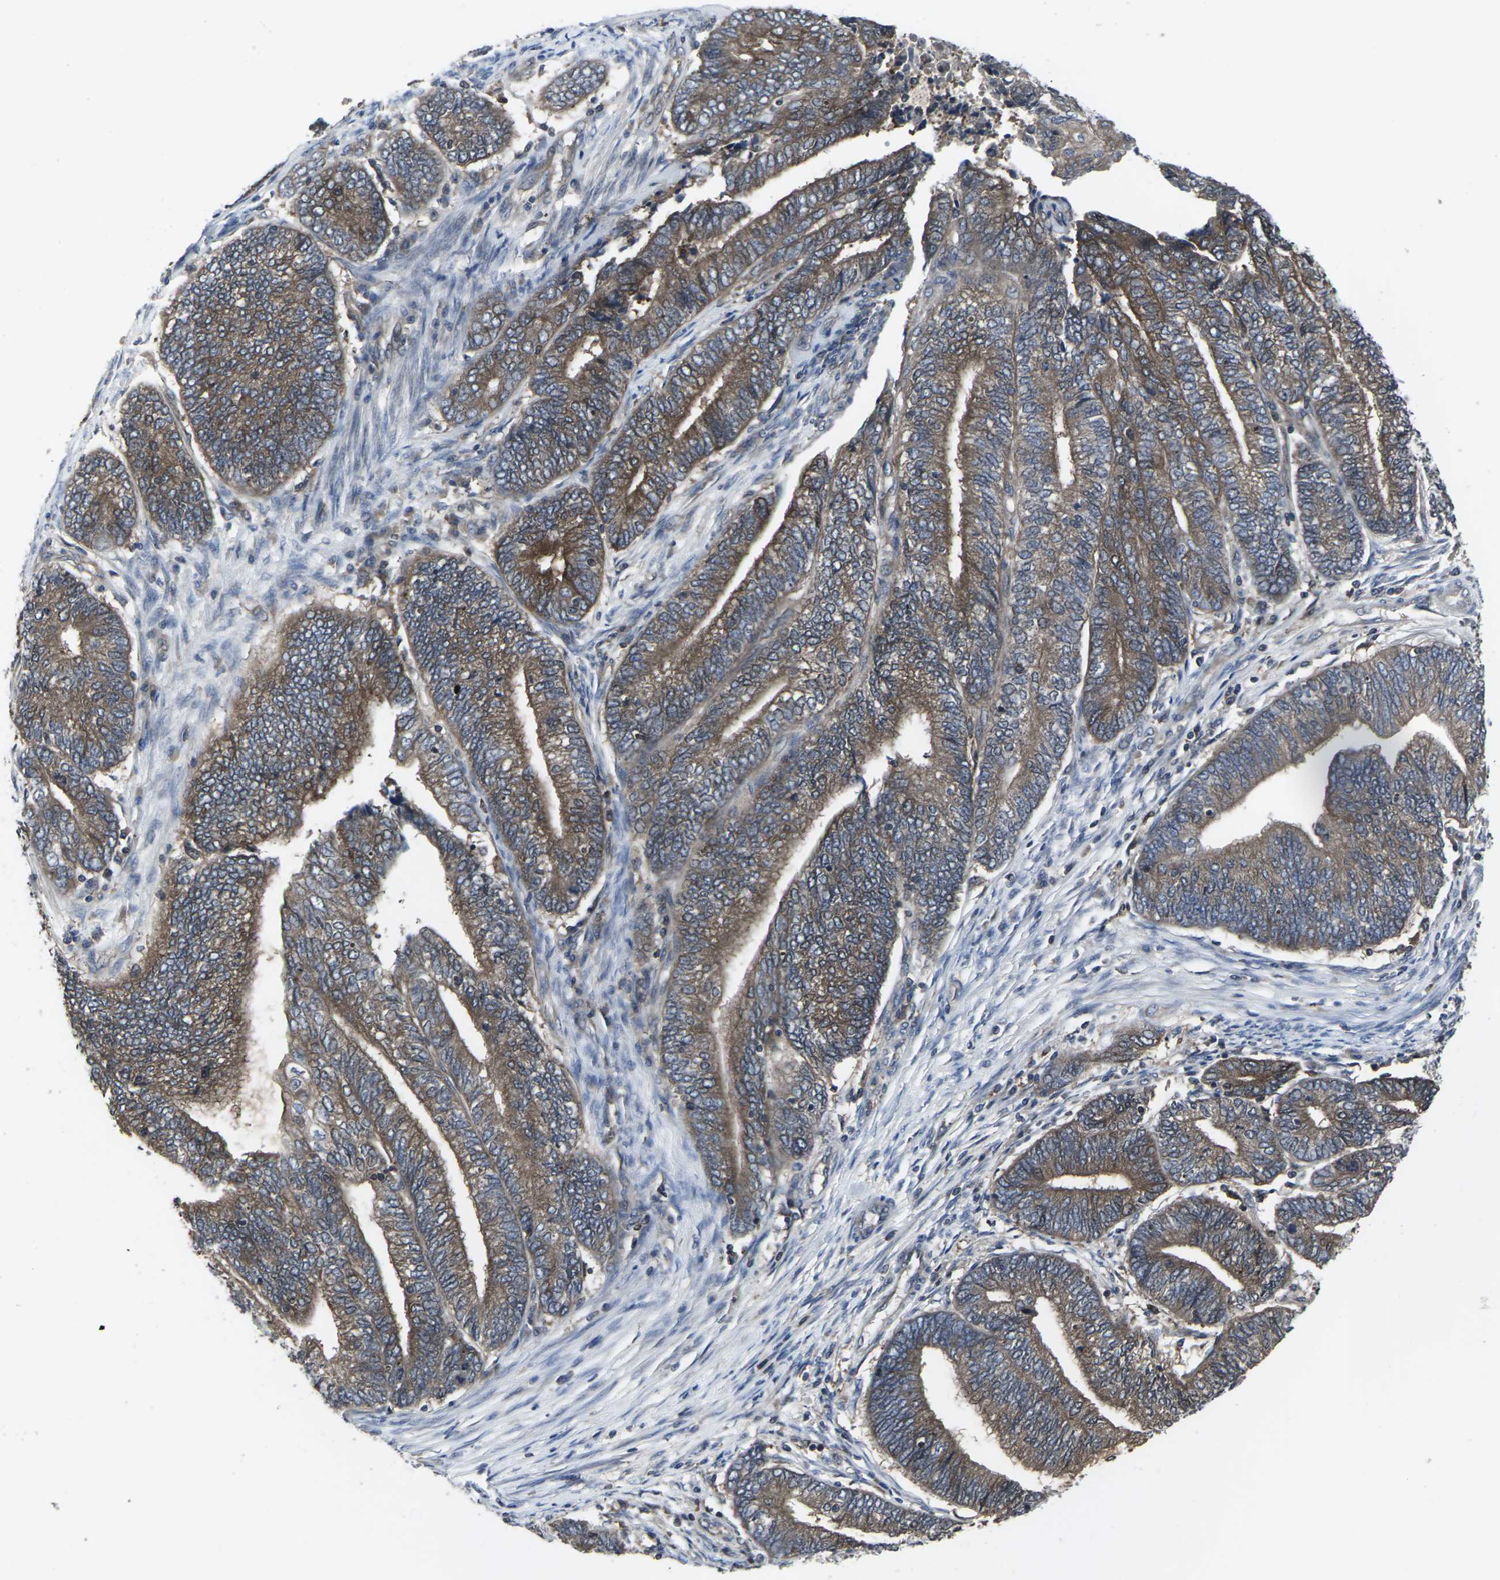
{"staining": {"intensity": "moderate", "quantity": ">75%", "location": "cytoplasmic/membranous"}, "tissue": "endometrial cancer", "cell_type": "Tumor cells", "image_type": "cancer", "snomed": [{"axis": "morphology", "description": "Adenocarcinoma, NOS"}, {"axis": "topography", "description": "Uterus"}, {"axis": "topography", "description": "Endometrium"}], "caption": "Immunohistochemistry histopathology image of human endometrial adenocarcinoma stained for a protein (brown), which displays medium levels of moderate cytoplasmic/membranous staining in approximately >75% of tumor cells.", "gene": "HPRT1", "patient": {"sex": "female", "age": 70}}